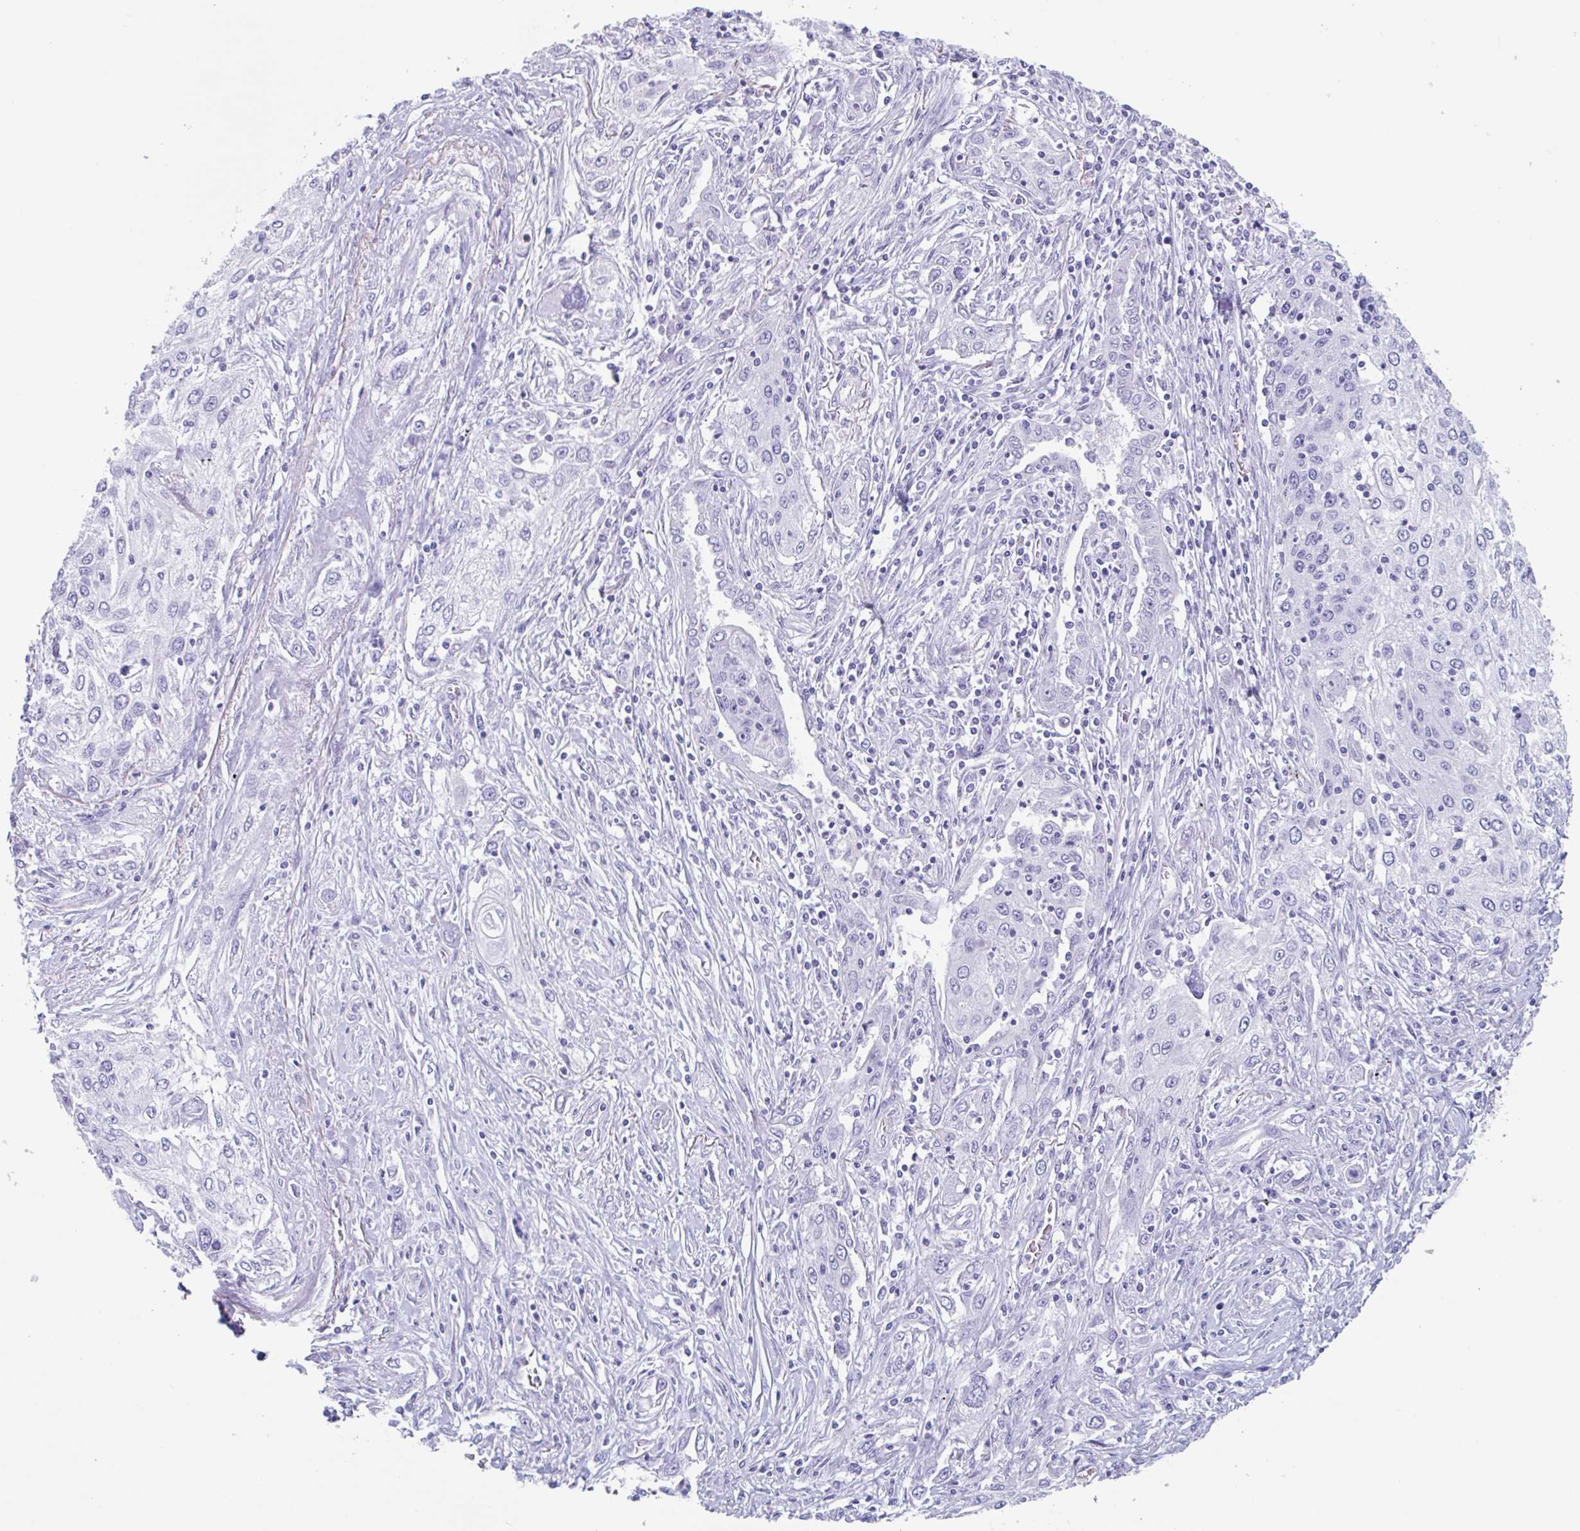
{"staining": {"intensity": "negative", "quantity": "none", "location": "none"}, "tissue": "lung cancer", "cell_type": "Tumor cells", "image_type": "cancer", "snomed": [{"axis": "morphology", "description": "Squamous cell carcinoma, NOS"}, {"axis": "topography", "description": "Lung"}], "caption": "Tumor cells are negative for protein expression in human lung squamous cell carcinoma.", "gene": "TAS2R41", "patient": {"sex": "female", "age": 69}}